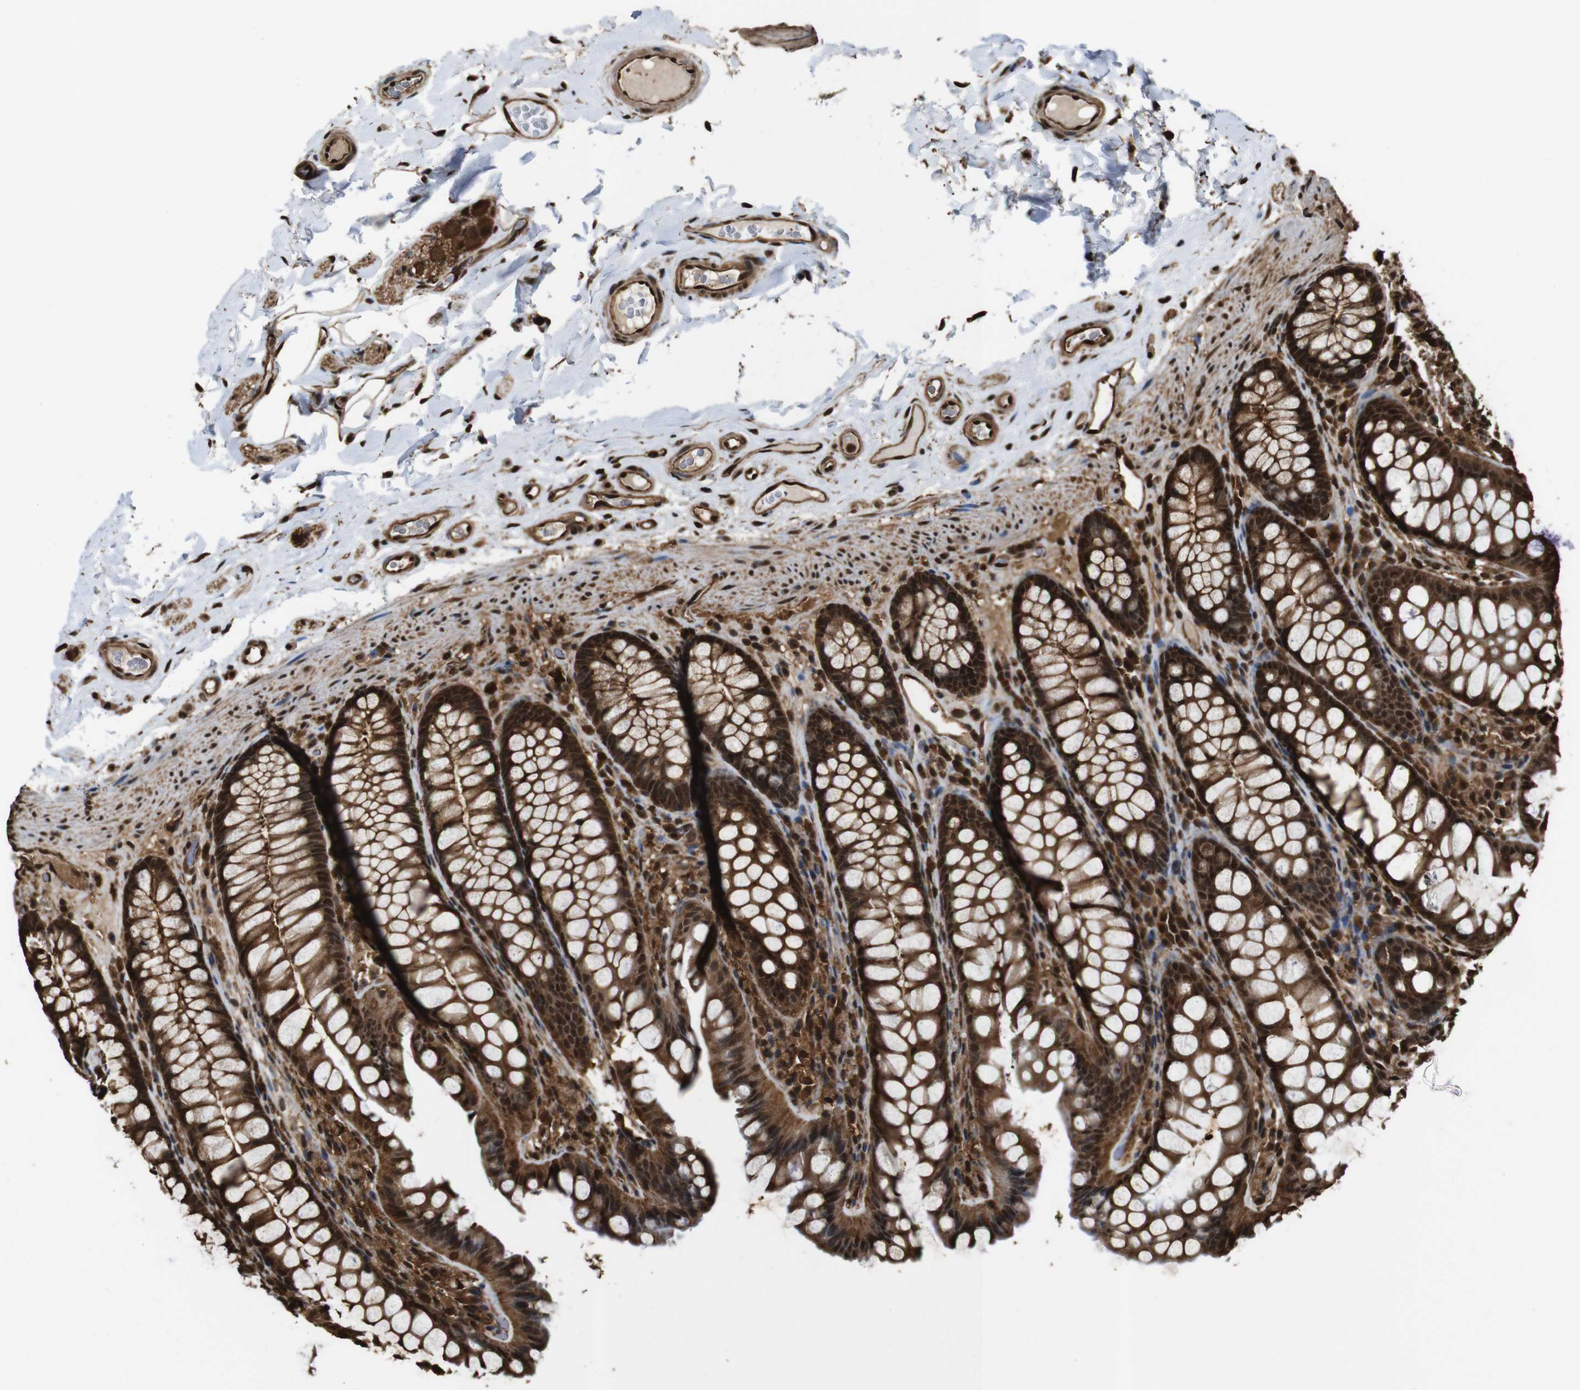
{"staining": {"intensity": "strong", "quantity": ">75%", "location": "cytoplasmic/membranous,nuclear"}, "tissue": "colon", "cell_type": "Endothelial cells", "image_type": "normal", "snomed": [{"axis": "morphology", "description": "Normal tissue, NOS"}, {"axis": "topography", "description": "Colon"}], "caption": "Brown immunohistochemical staining in benign human colon displays strong cytoplasmic/membranous,nuclear positivity in about >75% of endothelial cells.", "gene": "VCP", "patient": {"sex": "female", "age": 55}}